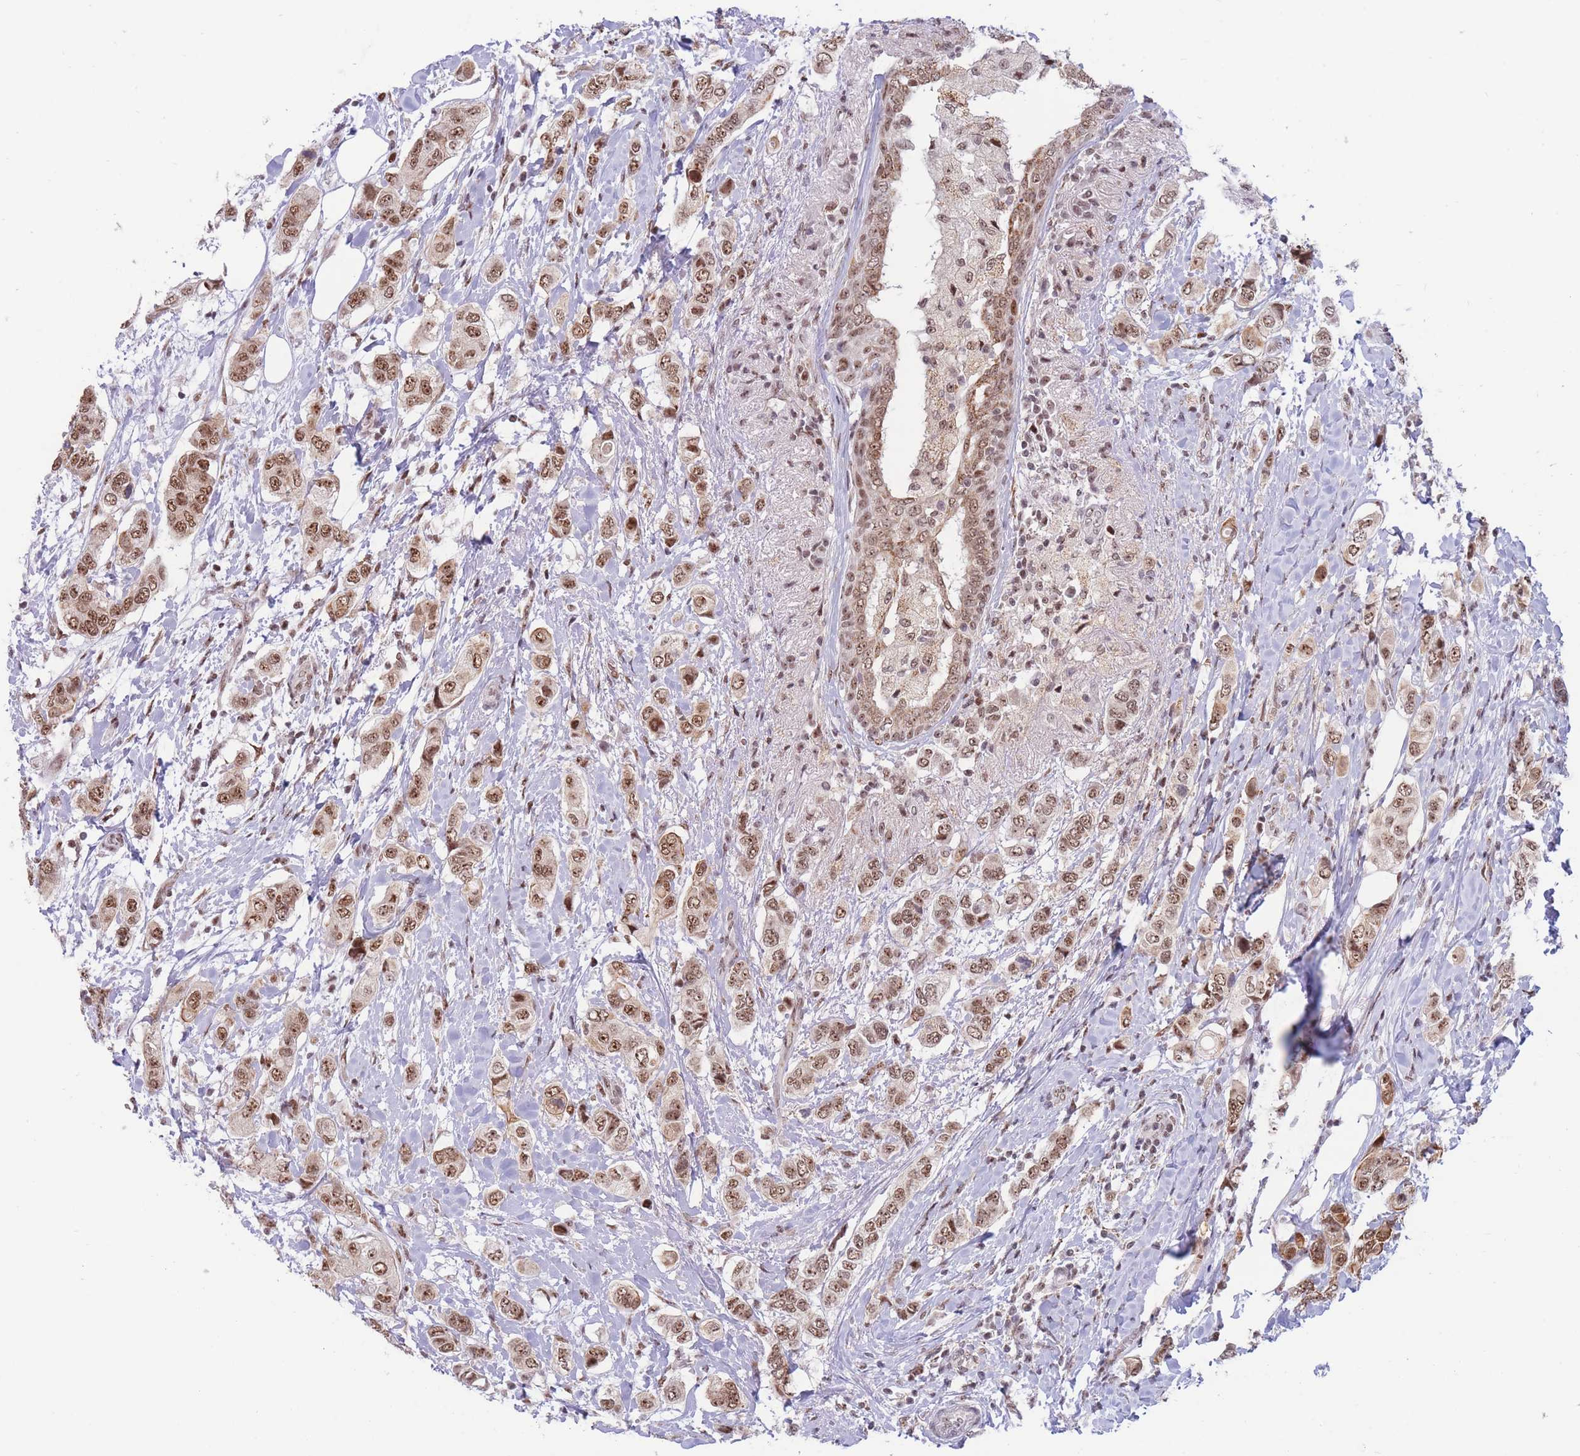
{"staining": {"intensity": "moderate", "quantity": ">75%", "location": "nuclear"}, "tissue": "breast cancer", "cell_type": "Tumor cells", "image_type": "cancer", "snomed": [{"axis": "morphology", "description": "Lobular carcinoma"}, {"axis": "topography", "description": "Breast"}], "caption": "Protein analysis of breast cancer tissue exhibits moderate nuclear expression in about >75% of tumor cells.", "gene": "TARBP2", "patient": {"sex": "female", "age": 51}}